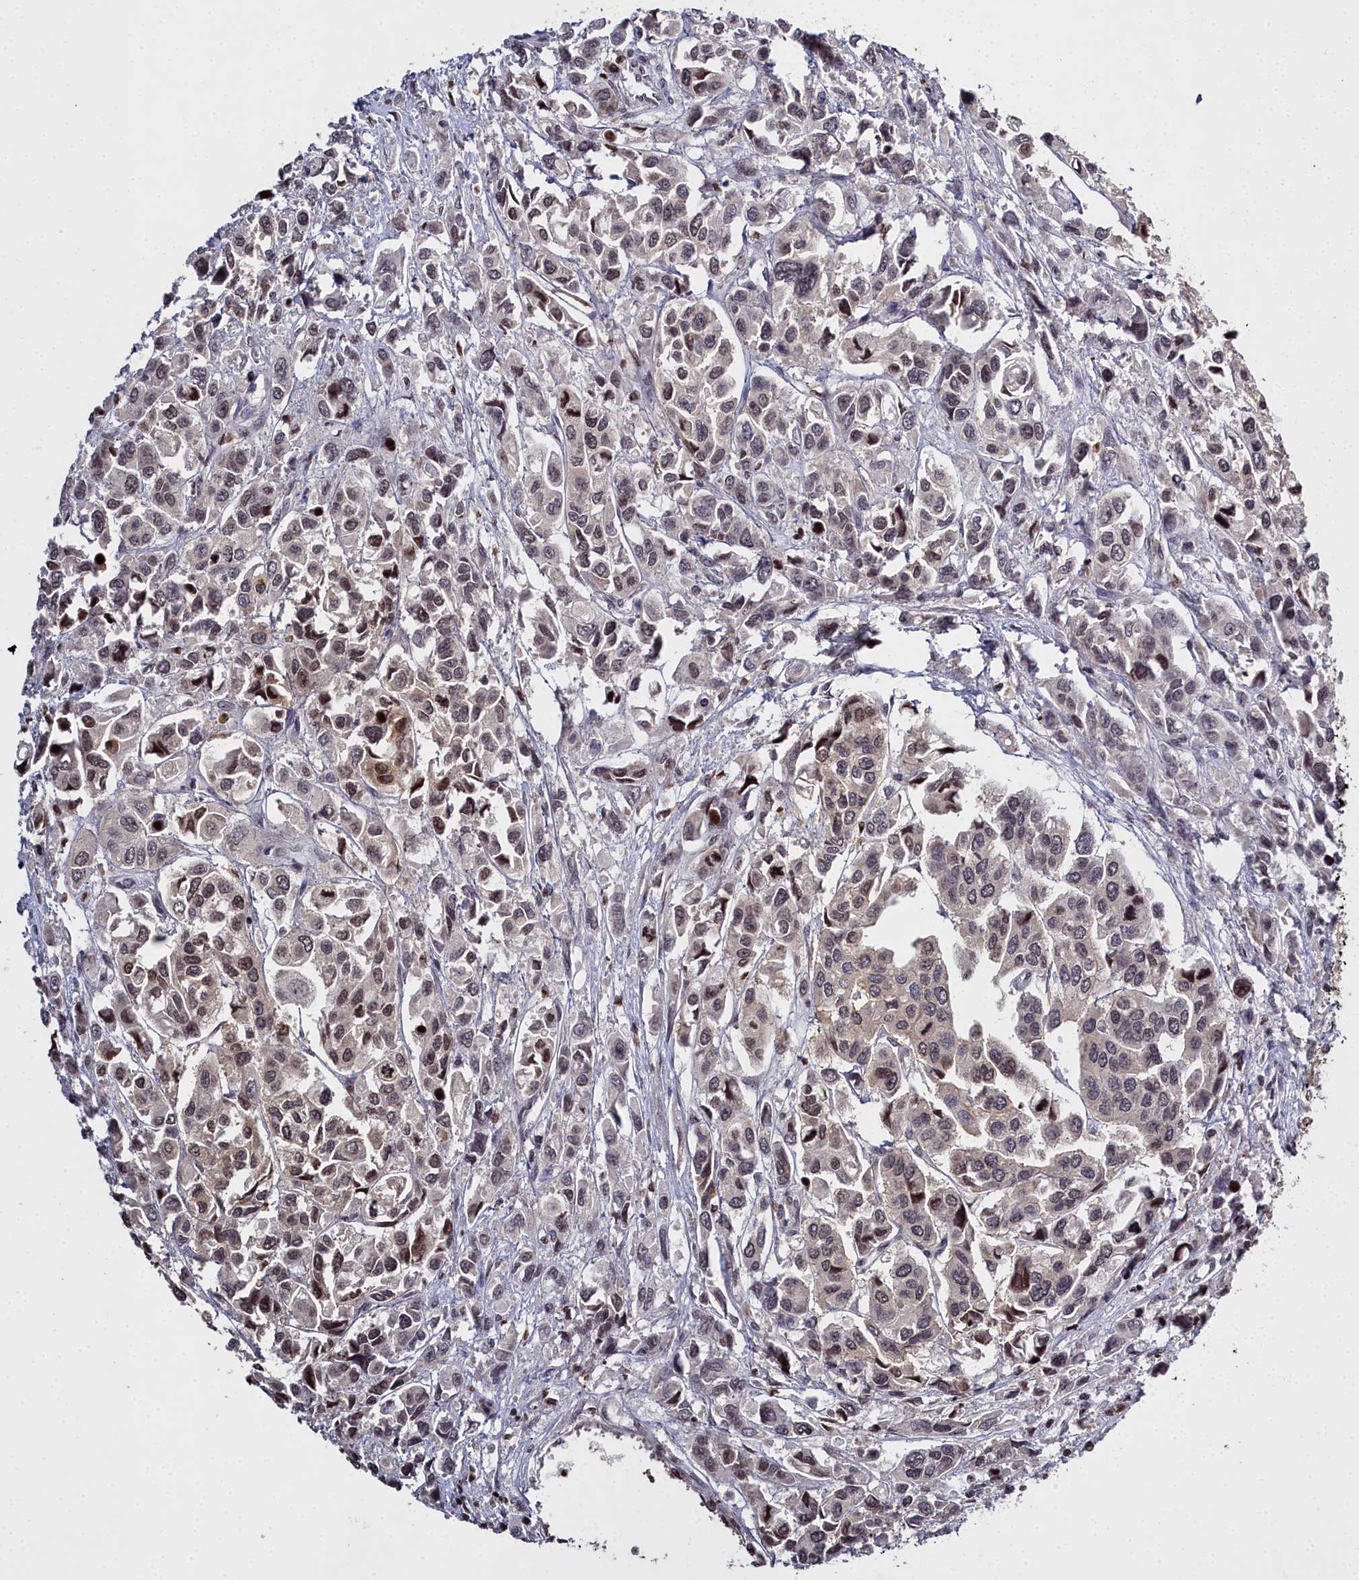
{"staining": {"intensity": "weak", "quantity": "25%-75%", "location": "cytoplasmic/membranous,nuclear"}, "tissue": "urothelial cancer", "cell_type": "Tumor cells", "image_type": "cancer", "snomed": [{"axis": "morphology", "description": "Urothelial carcinoma, High grade"}, {"axis": "topography", "description": "Urinary bladder"}], "caption": "Immunohistochemical staining of urothelial cancer demonstrates low levels of weak cytoplasmic/membranous and nuclear protein expression in approximately 25%-75% of tumor cells.", "gene": "FZD4", "patient": {"sex": "male", "age": 67}}